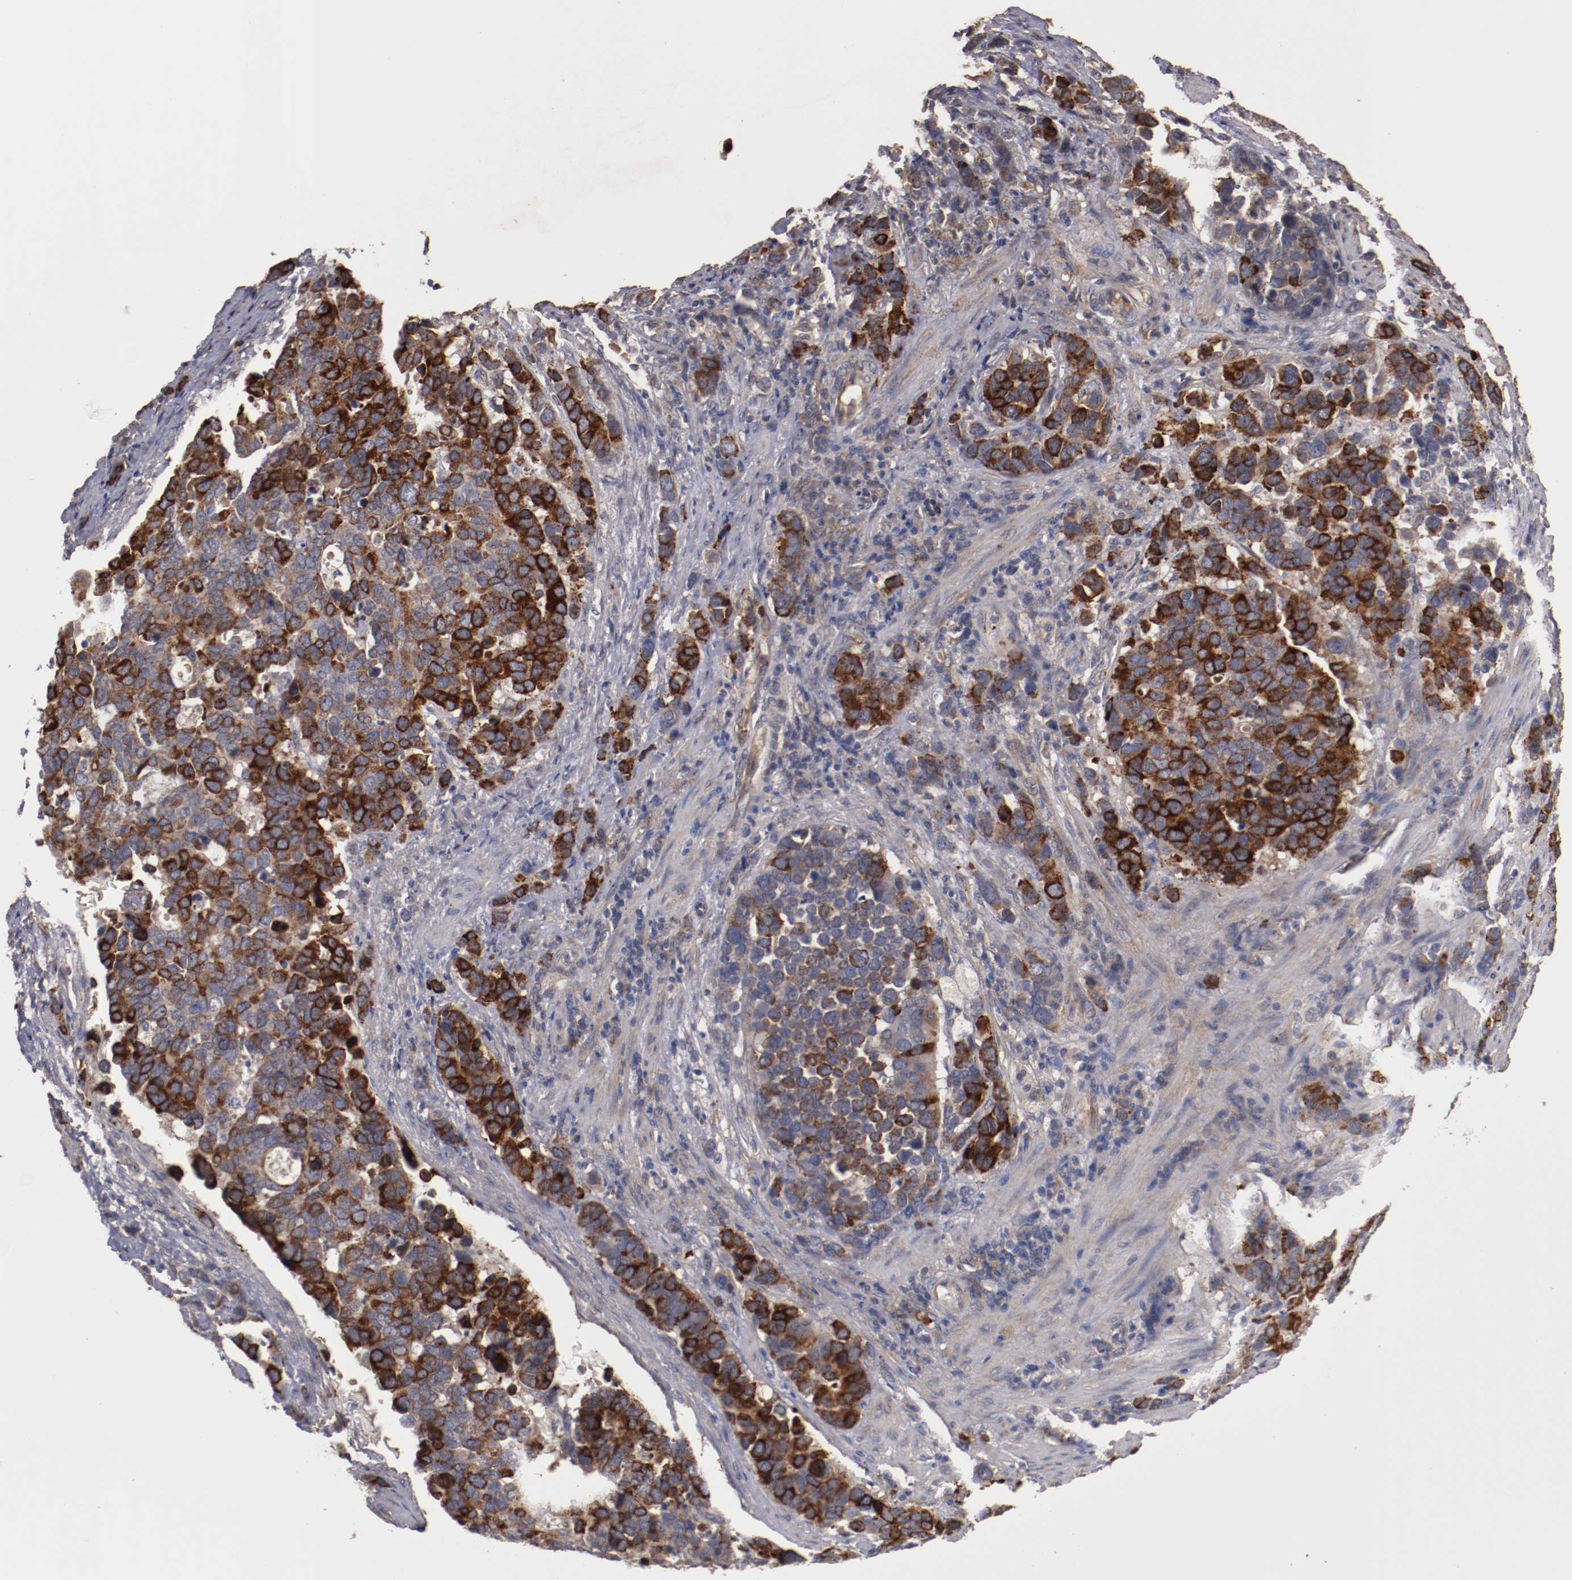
{"staining": {"intensity": "strong", "quantity": "25%-75%", "location": "cytoplasmic/membranous"}, "tissue": "stomach cancer", "cell_type": "Tumor cells", "image_type": "cancer", "snomed": [{"axis": "morphology", "description": "Adenocarcinoma, NOS"}, {"axis": "topography", "description": "Stomach, upper"}], "caption": "A high-resolution micrograph shows immunohistochemistry staining of stomach adenocarcinoma, which reveals strong cytoplasmic/membranous staining in approximately 25%-75% of tumor cells.", "gene": "DIPK2B", "patient": {"sex": "male", "age": 71}}